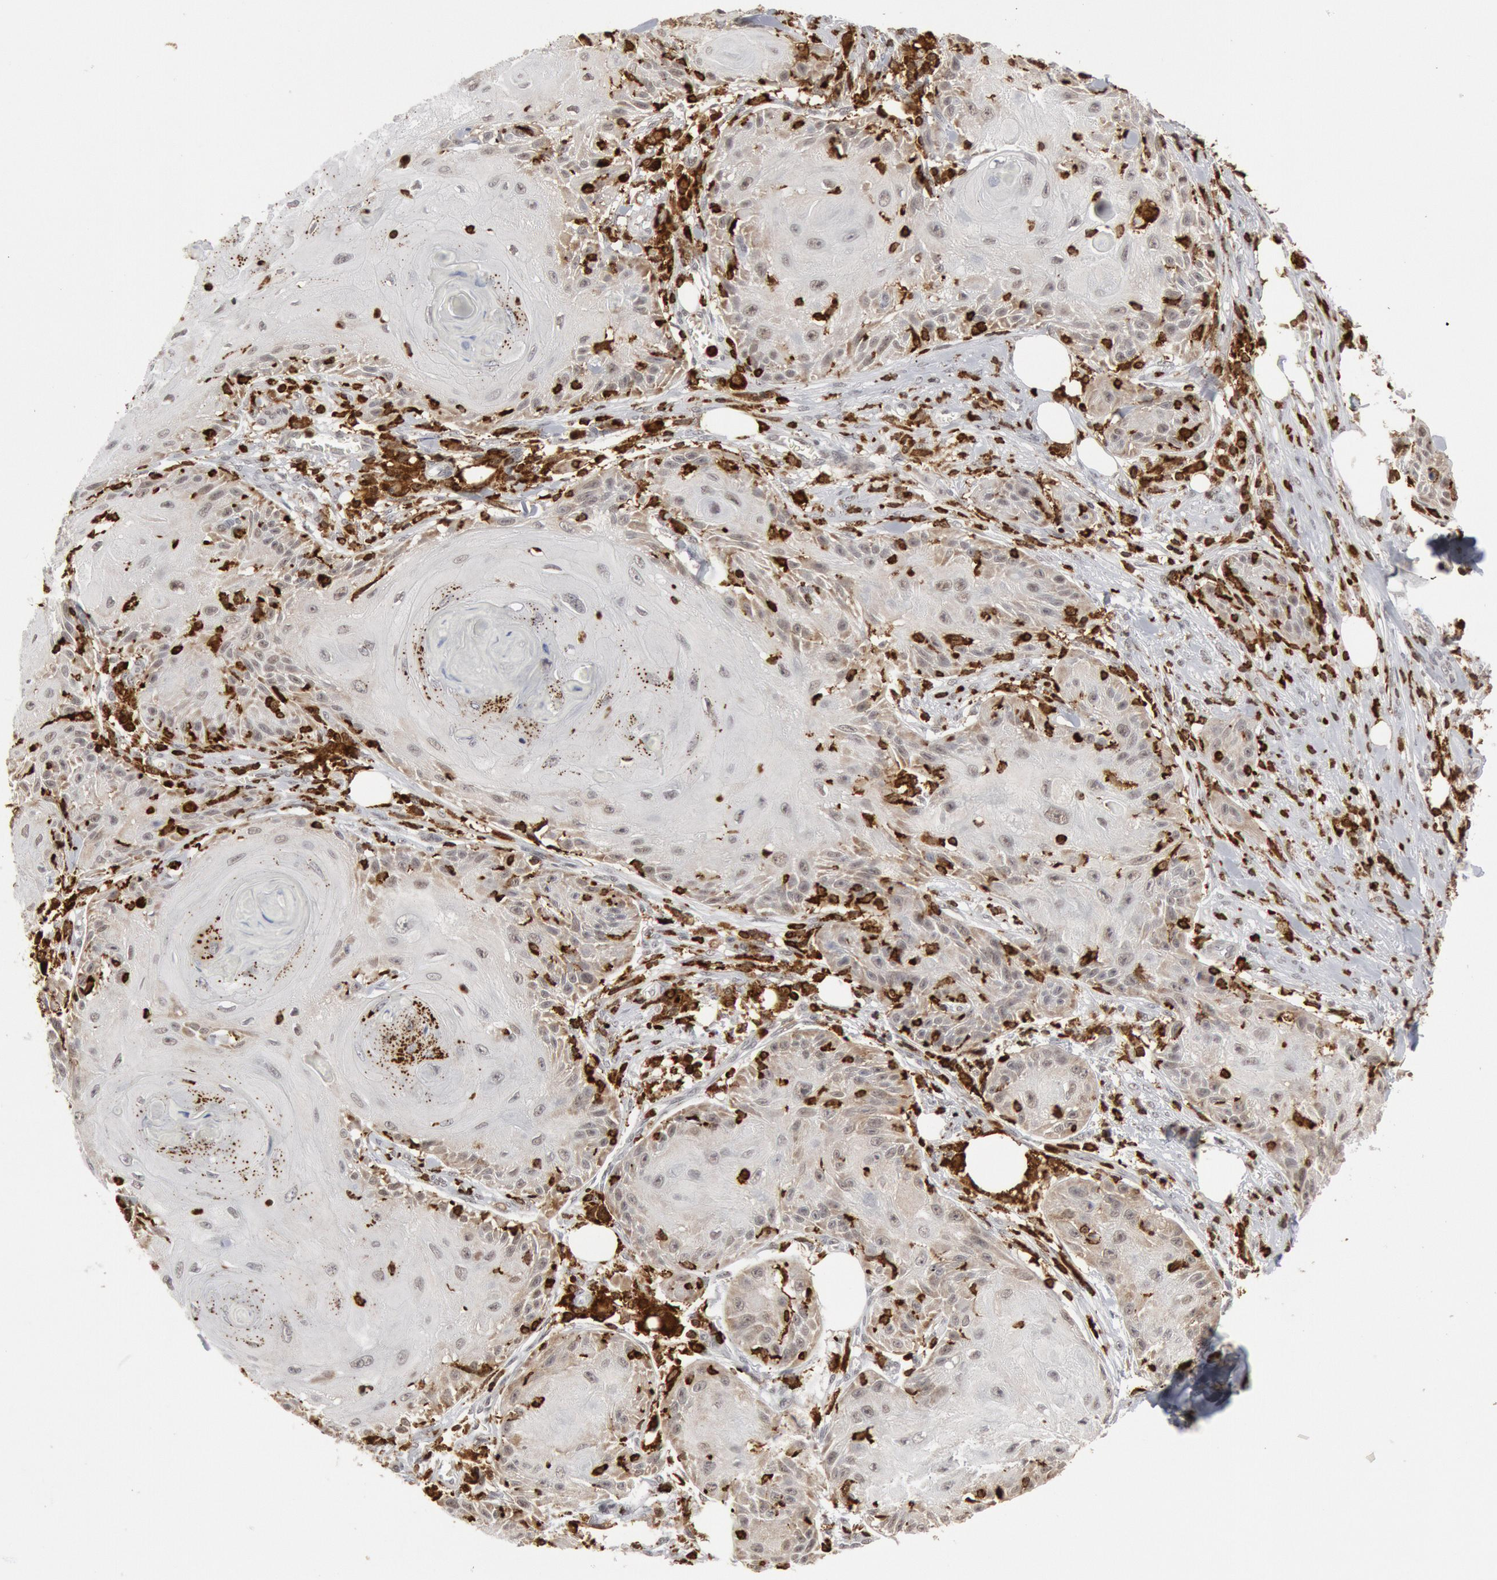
{"staining": {"intensity": "weak", "quantity": "<25%", "location": "cytoplasmic/membranous,nuclear"}, "tissue": "skin cancer", "cell_type": "Tumor cells", "image_type": "cancer", "snomed": [{"axis": "morphology", "description": "Squamous cell carcinoma, NOS"}, {"axis": "topography", "description": "Skin"}], "caption": "An image of skin cancer (squamous cell carcinoma) stained for a protein shows no brown staining in tumor cells. The staining is performed using DAB brown chromogen with nuclei counter-stained in using hematoxylin.", "gene": "PTPN6", "patient": {"sex": "female", "age": 88}}